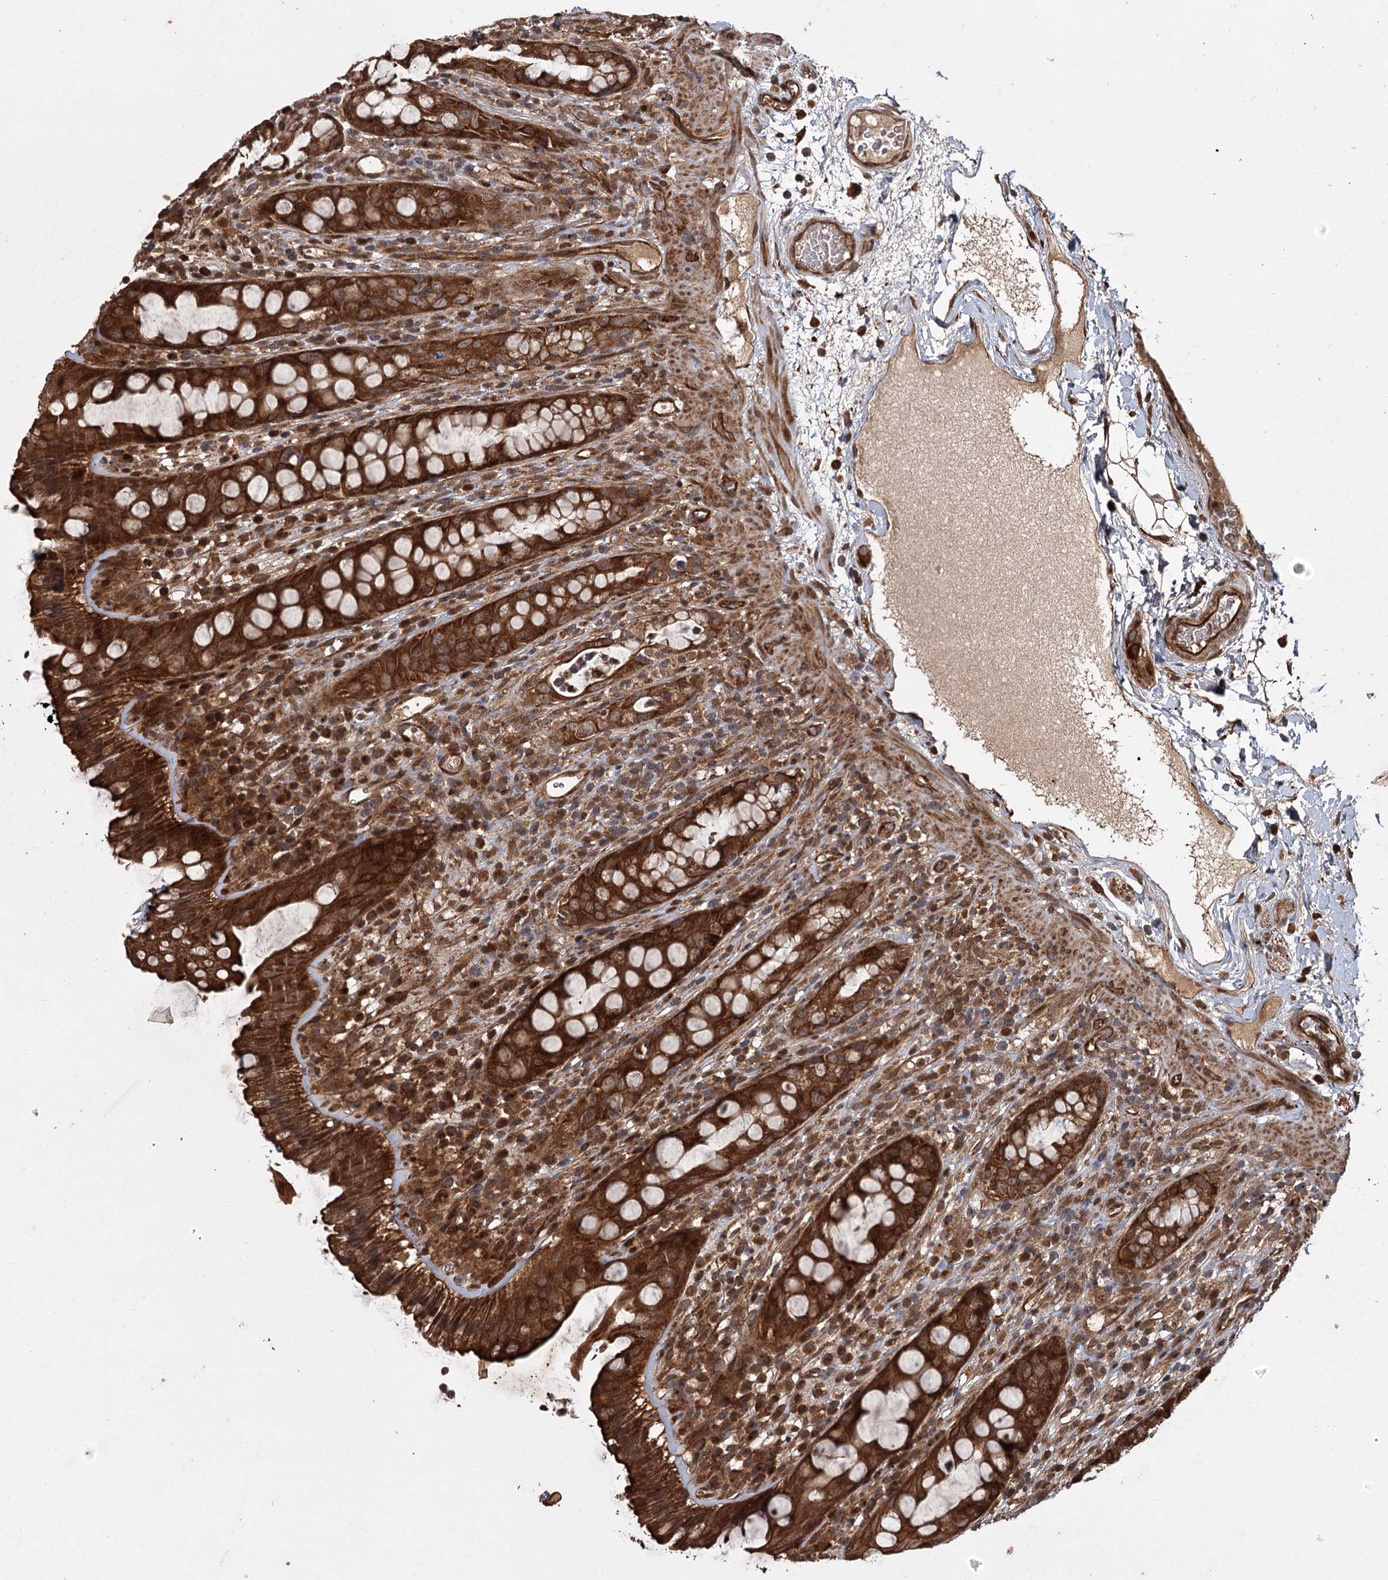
{"staining": {"intensity": "strong", "quantity": ">75%", "location": "cytoplasmic/membranous"}, "tissue": "rectum", "cell_type": "Glandular cells", "image_type": "normal", "snomed": [{"axis": "morphology", "description": "Normal tissue, NOS"}, {"axis": "topography", "description": "Rectum"}], "caption": "This image shows normal rectum stained with immunohistochemistry (IHC) to label a protein in brown. The cytoplasmic/membranous of glandular cells show strong positivity for the protein. Nuclei are counter-stained blue.", "gene": "RPAP3", "patient": {"sex": "female", "age": 57}}